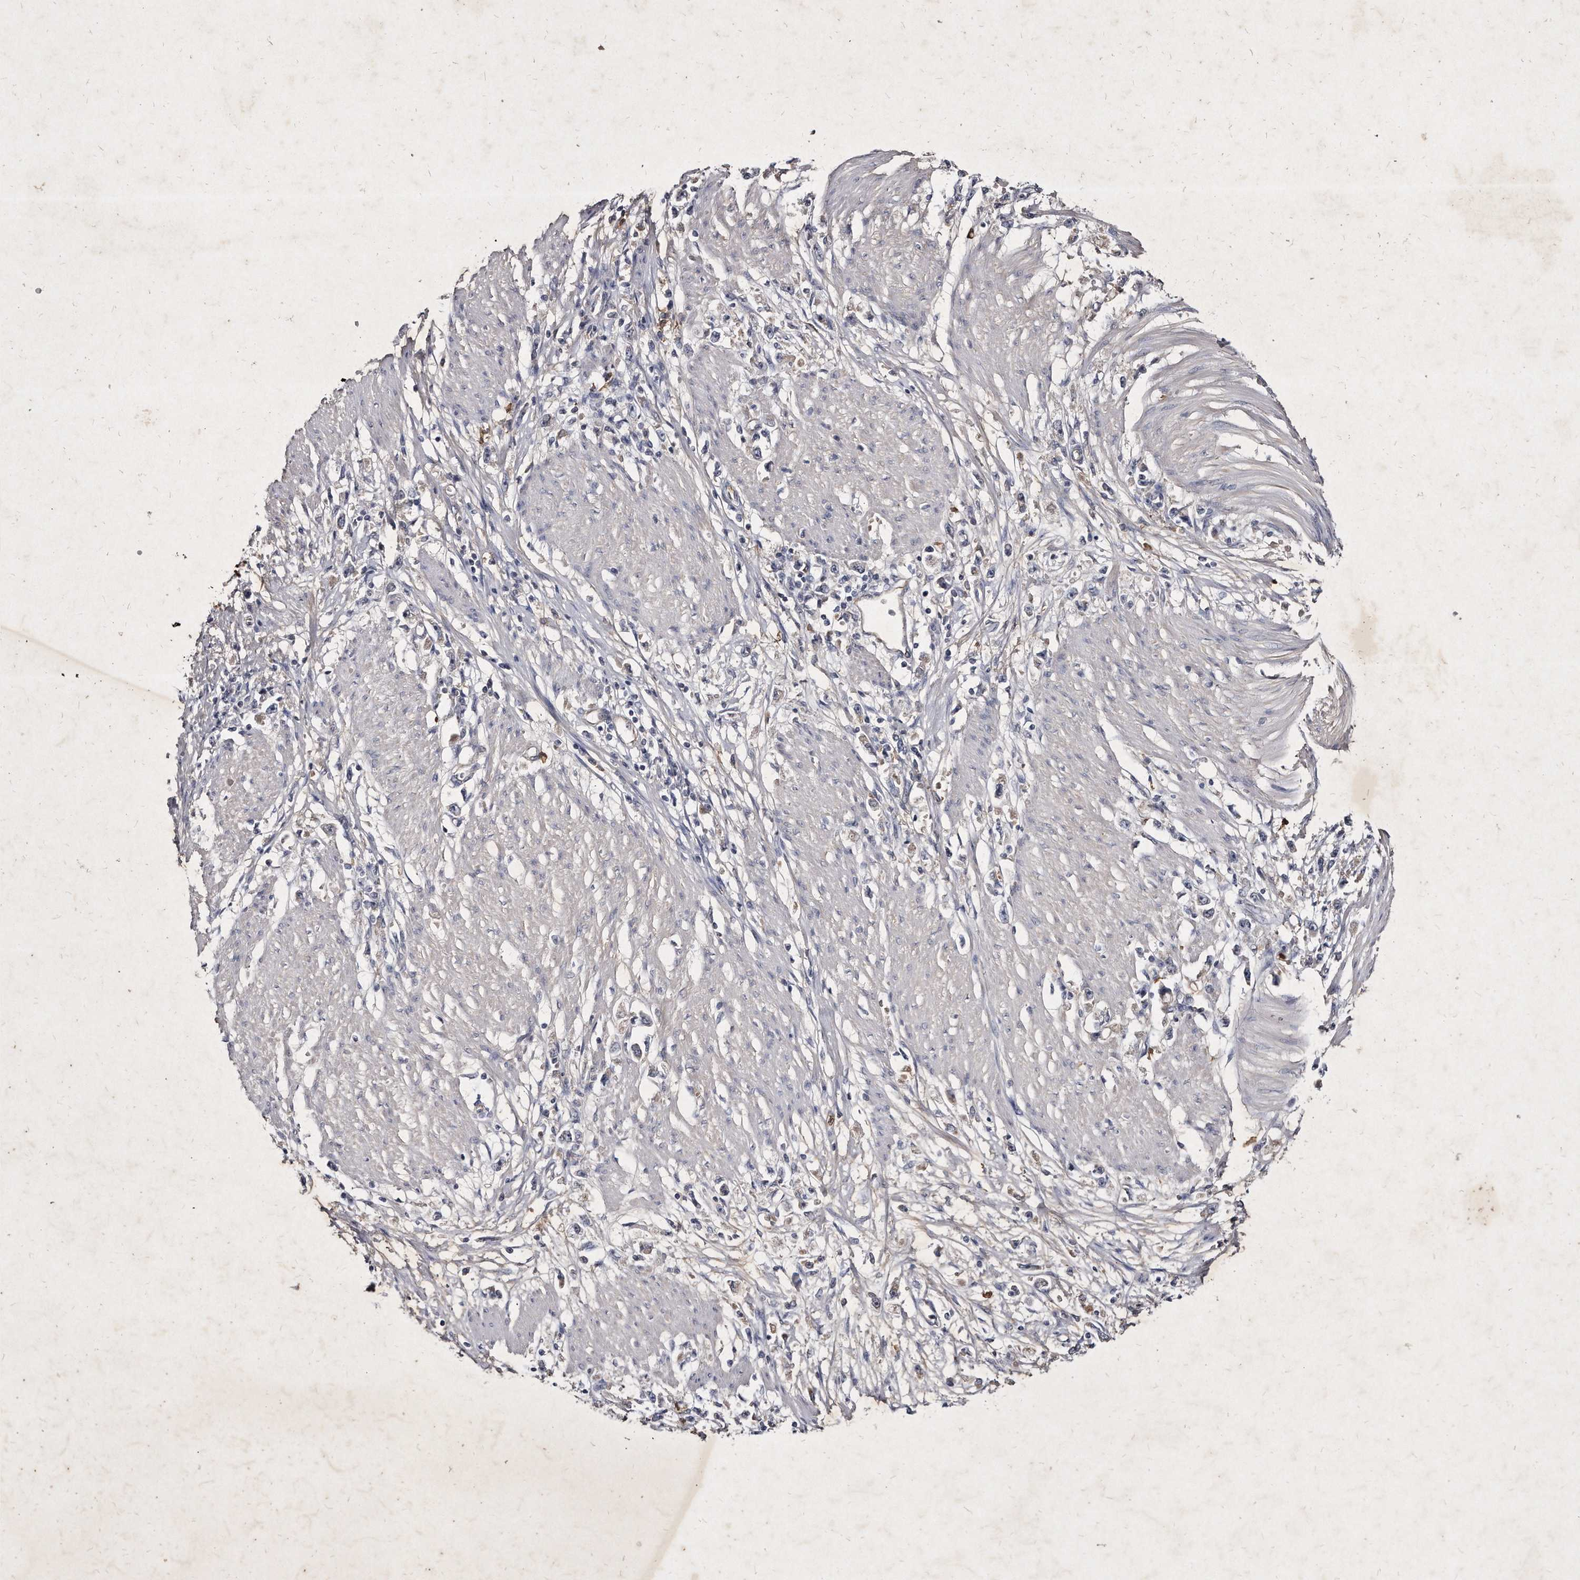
{"staining": {"intensity": "negative", "quantity": "none", "location": "none"}, "tissue": "stomach cancer", "cell_type": "Tumor cells", "image_type": "cancer", "snomed": [{"axis": "morphology", "description": "Adenocarcinoma, NOS"}, {"axis": "topography", "description": "Stomach"}], "caption": "Adenocarcinoma (stomach) stained for a protein using immunohistochemistry (IHC) reveals no staining tumor cells.", "gene": "KLHDC3", "patient": {"sex": "female", "age": 59}}